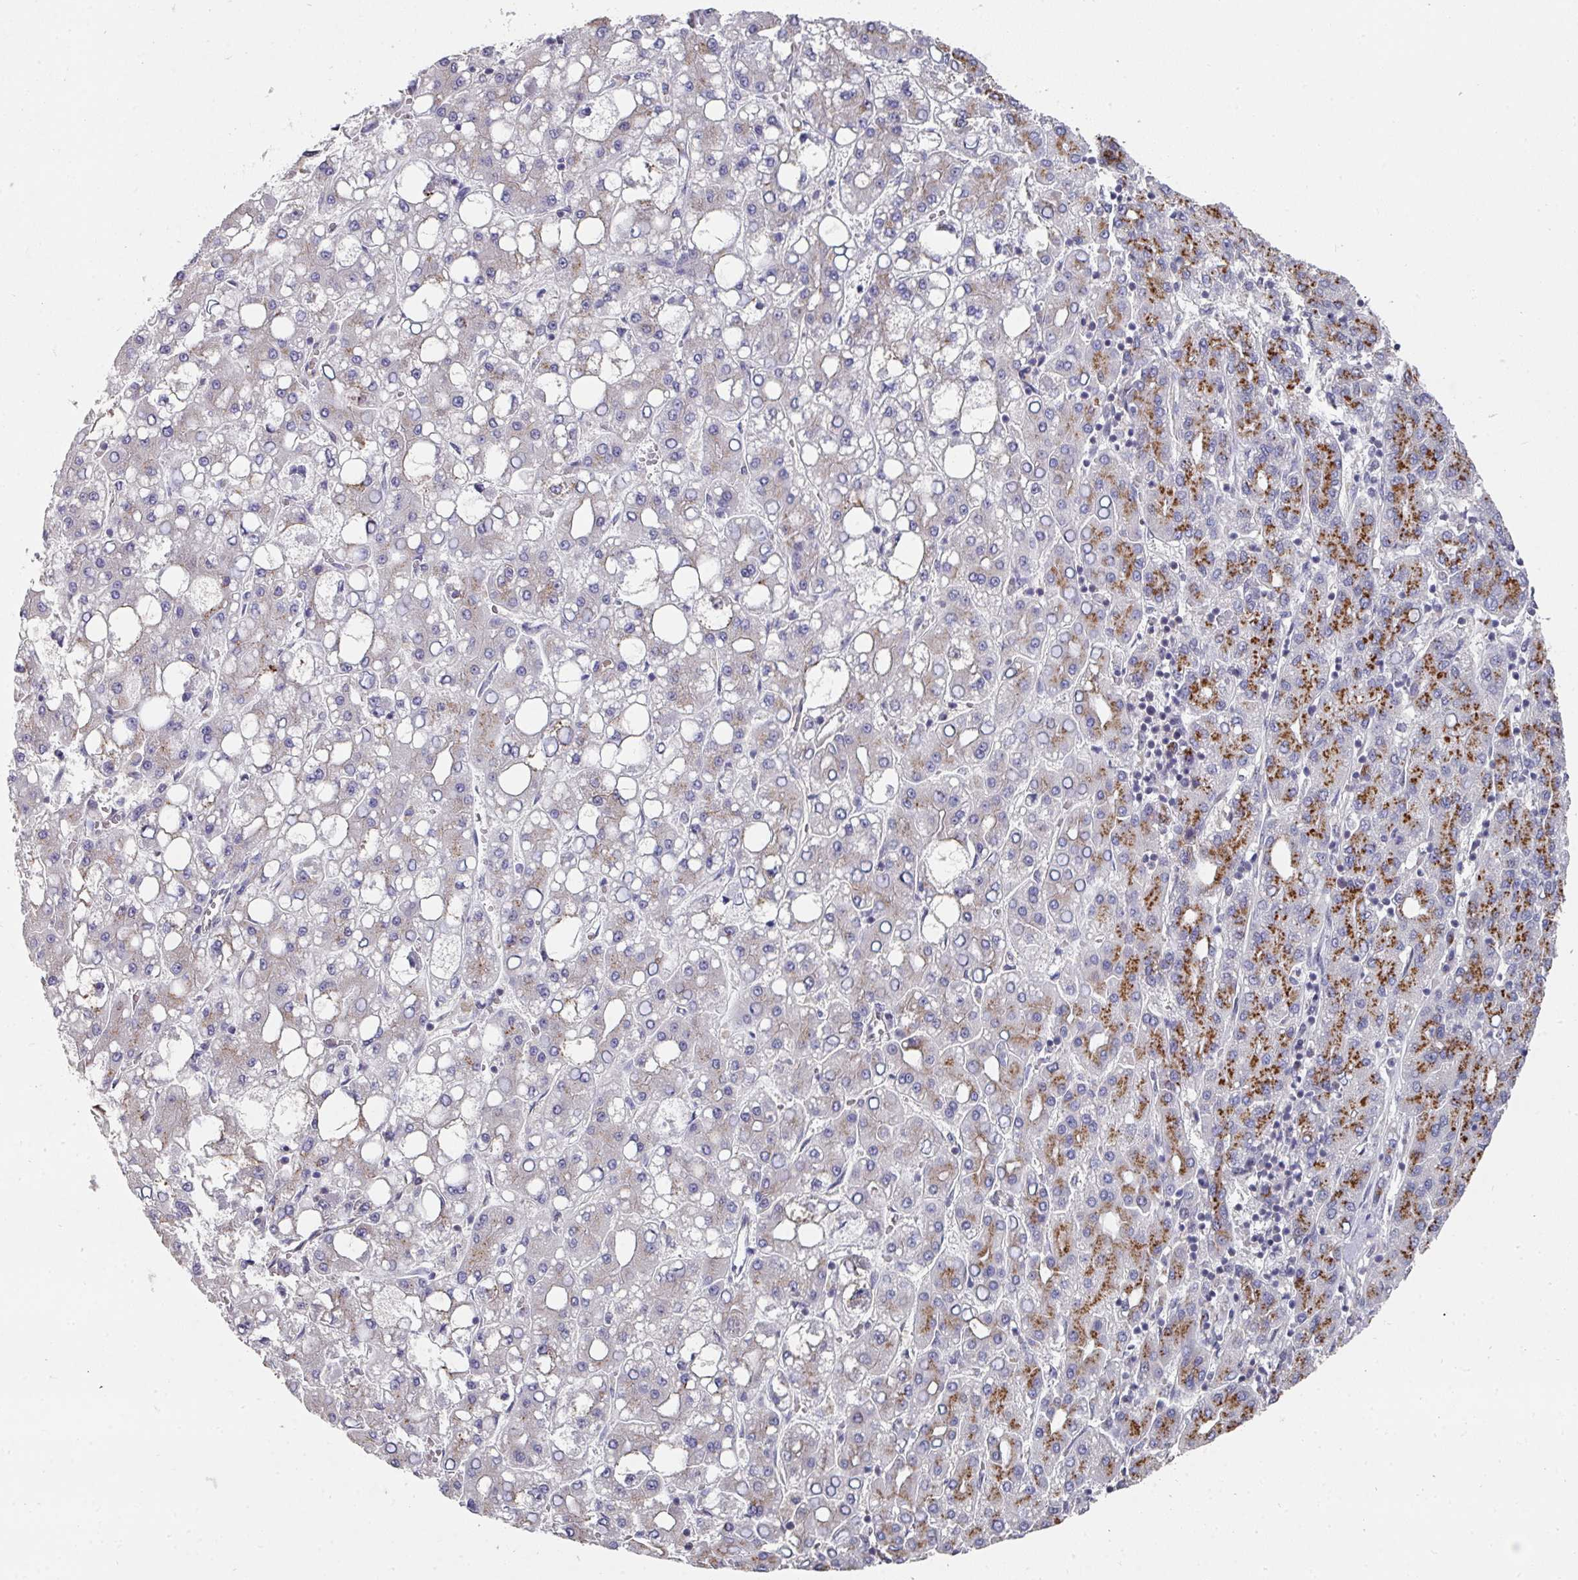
{"staining": {"intensity": "moderate", "quantity": "25%-75%", "location": "cytoplasmic/membranous"}, "tissue": "liver cancer", "cell_type": "Tumor cells", "image_type": "cancer", "snomed": [{"axis": "morphology", "description": "Carcinoma, Hepatocellular, NOS"}, {"axis": "topography", "description": "Liver"}], "caption": "This is an image of immunohistochemistry staining of liver cancer (hepatocellular carcinoma), which shows moderate positivity in the cytoplasmic/membranous of tumor cells.", "gene": "C18orf25", "patient": {"sex": "male", "age": 65}}